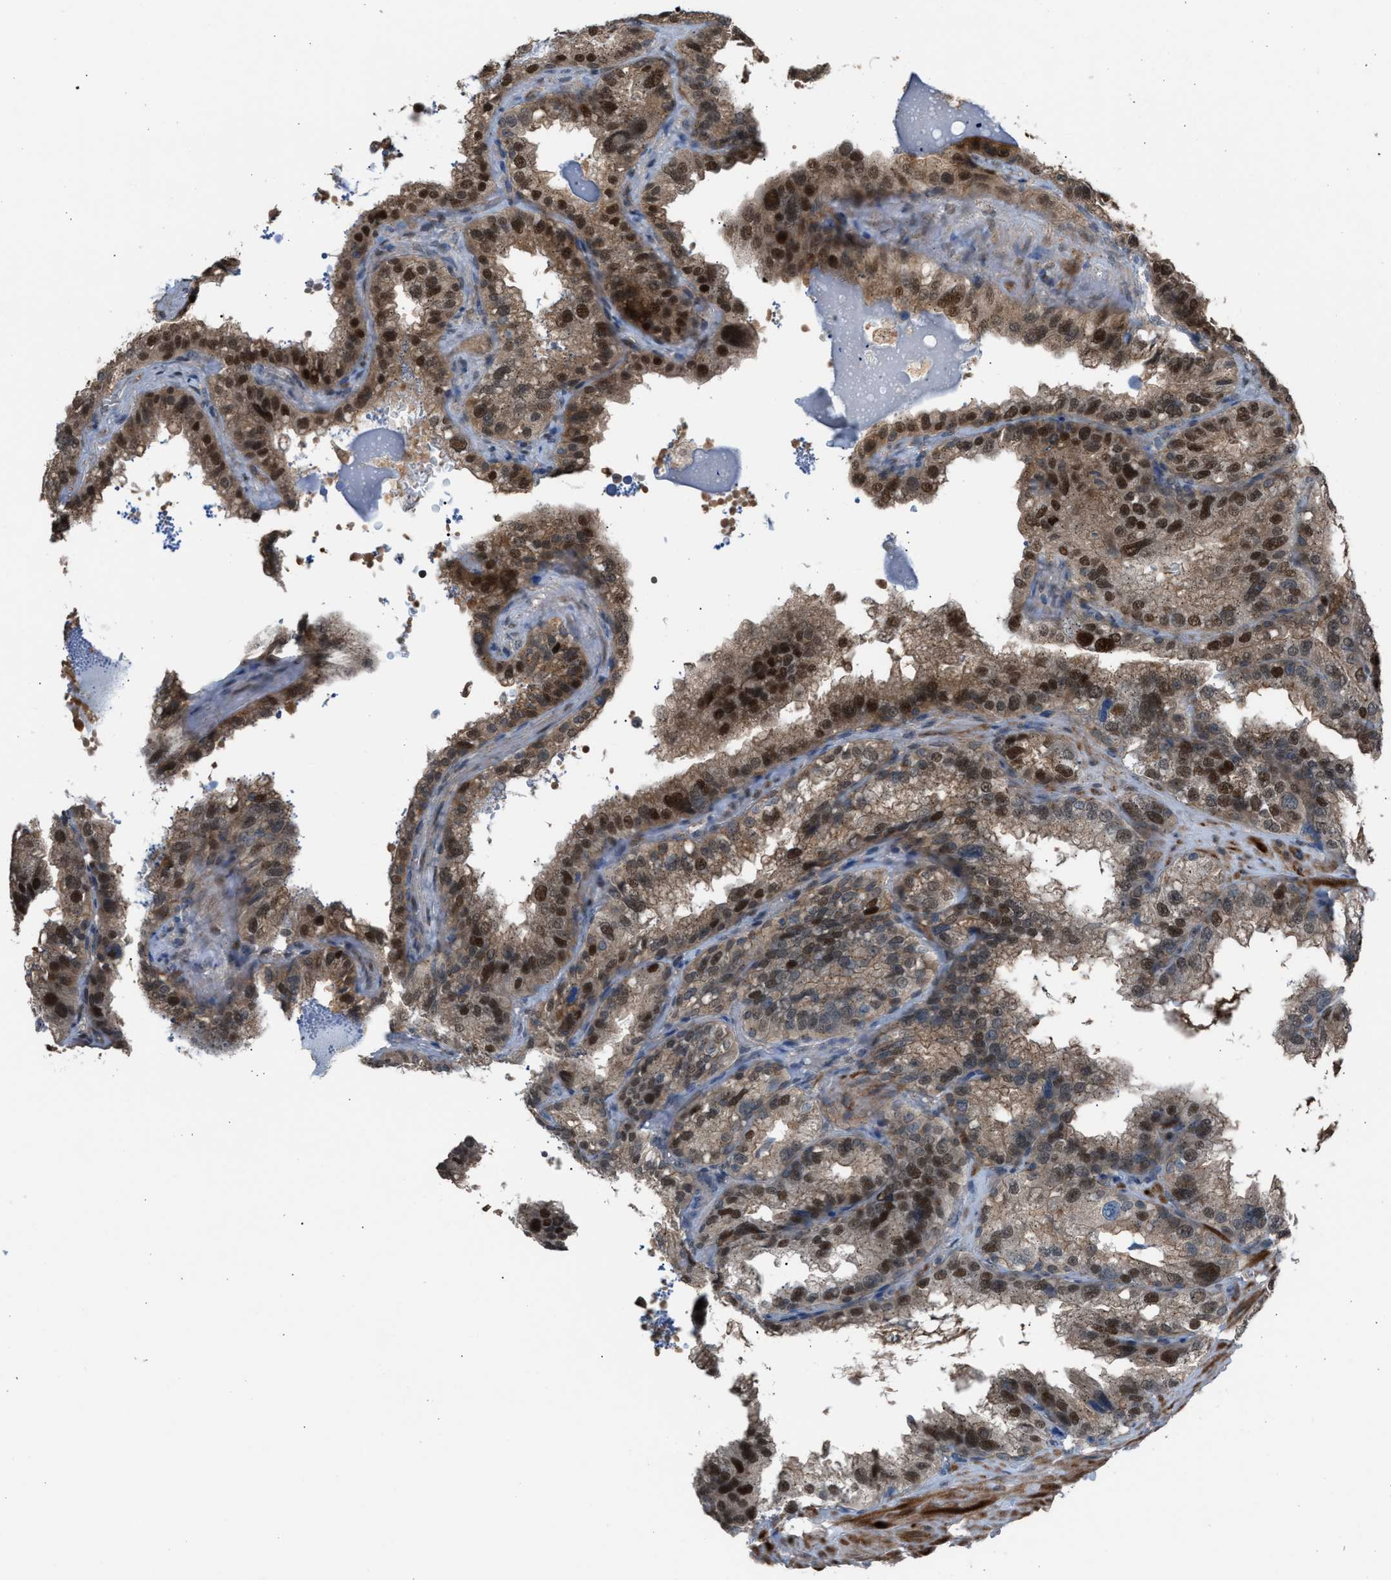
{"staining": {"intensity": "strong", "quantity": ">75%", "location": "cytoplasmic/membranous,nuclear"}, "tissue": "seminal vesicle", "cell_type": "Glandular cells", "image_type": "normal", "snomed": [{"axis": "morphology", "description": "Normal tissue, NOS"}, {"axis": "topography", "description": "Seminal veicle"}], "caption": "High-power microscopy captured an immunohistochemistry (IHC) image of benign seminal vesicle, revealing strong cytoplasmic/membranous,nuclear positivity in about >75% of glandular cells.", "gene": "CRTC1", "patient": {"sex": "male", "age": 68}}